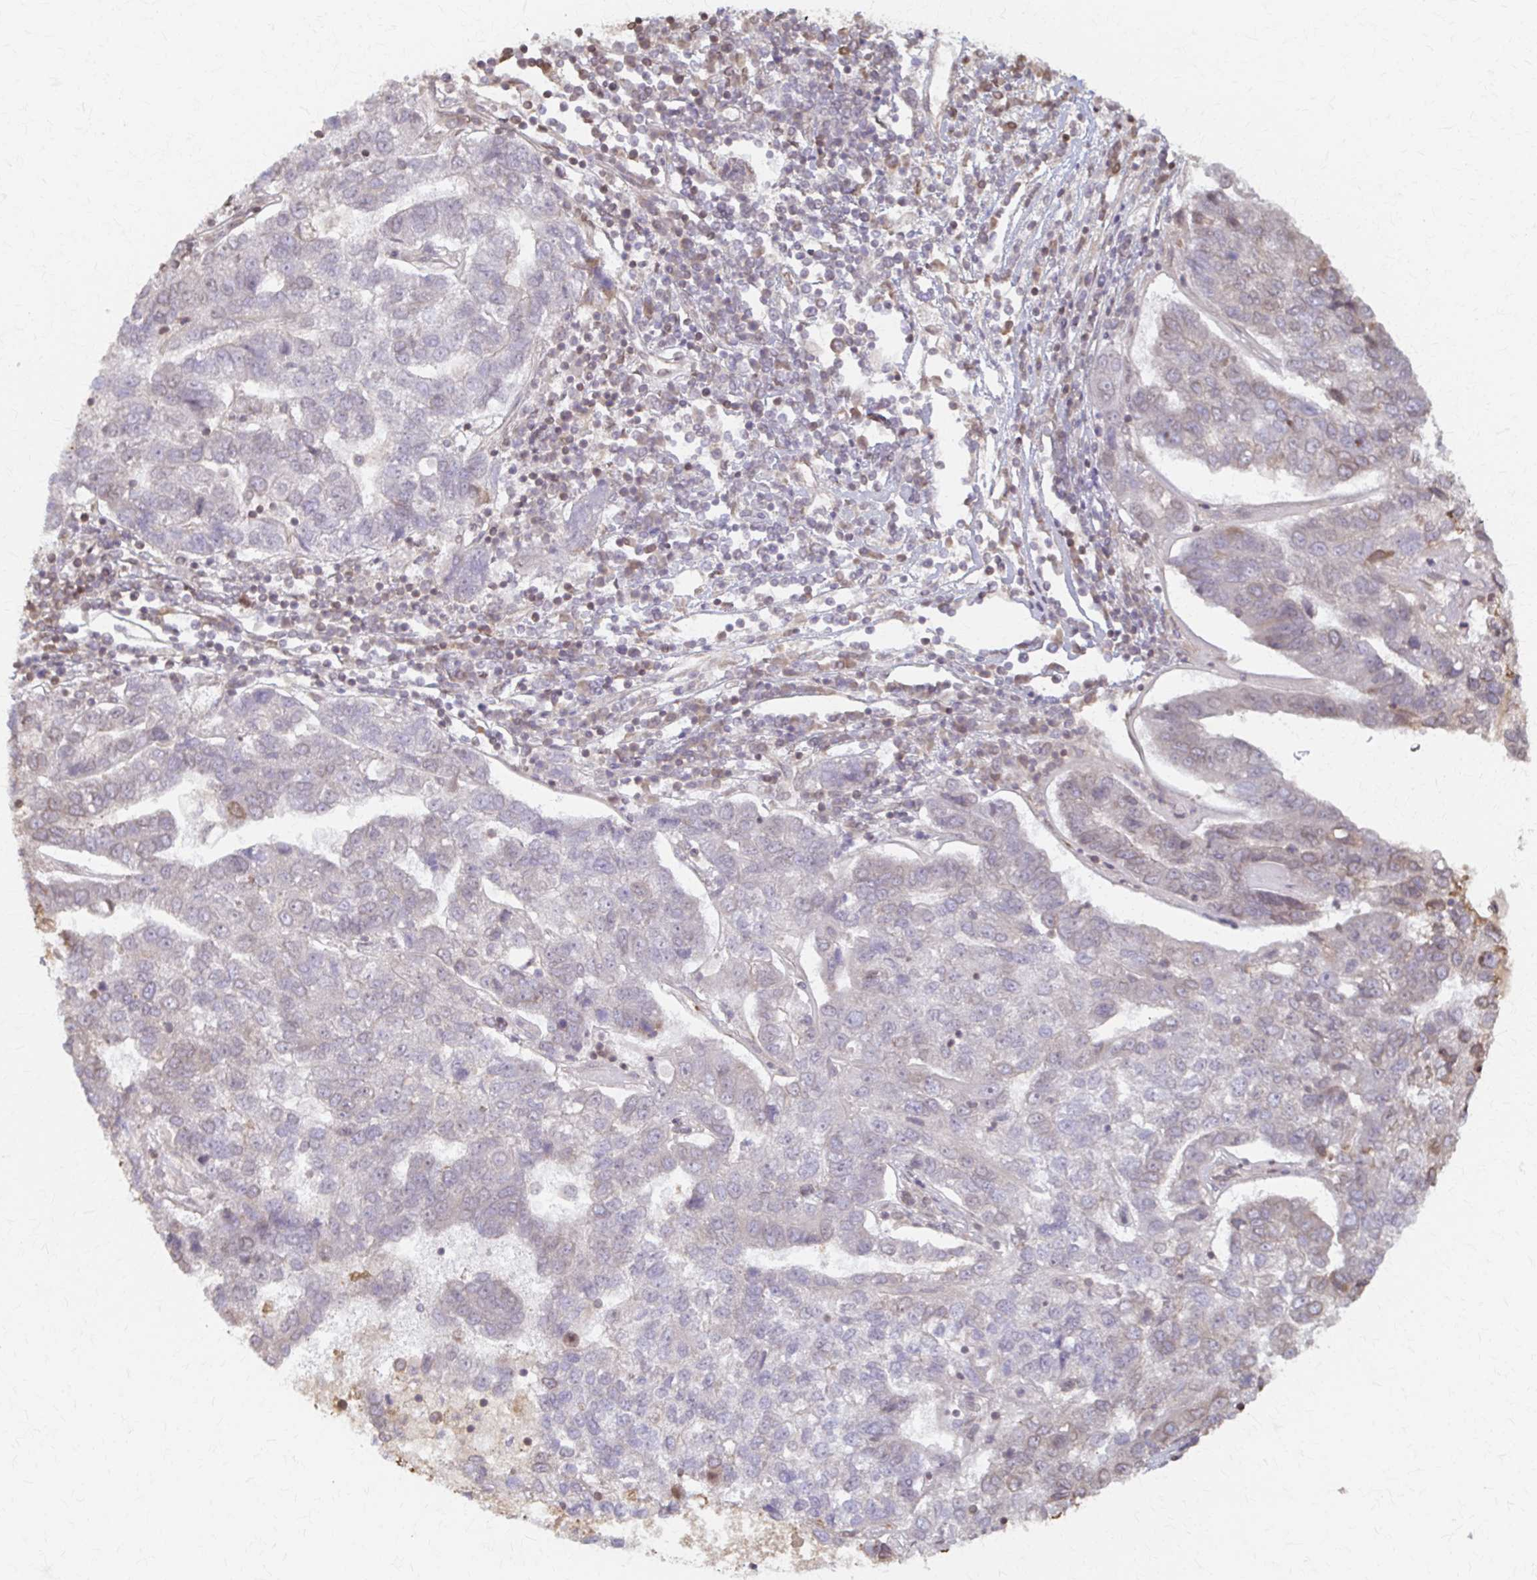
{"staining": {"intensity": "negative", "quantity": "none", "location": "none"}, "tissue": "pancreatic cancer", "cell_type": "Tumor cells", "image_type": "cancer", "snomed": [{"axis": "morphology", "description": "Adenocarcinoma, NOS"}, {"axis": "topography", "description": "Pancreas"}], "caption": "High power microscopy histopathology image of an immunohistochemistry photomicrograph of pancreatic cancer (adenocarcinoma), revealing no significant staining in tumor cells.", "gene": "ARHGAP35", "patient": {"sex": "female", "age": 61}}